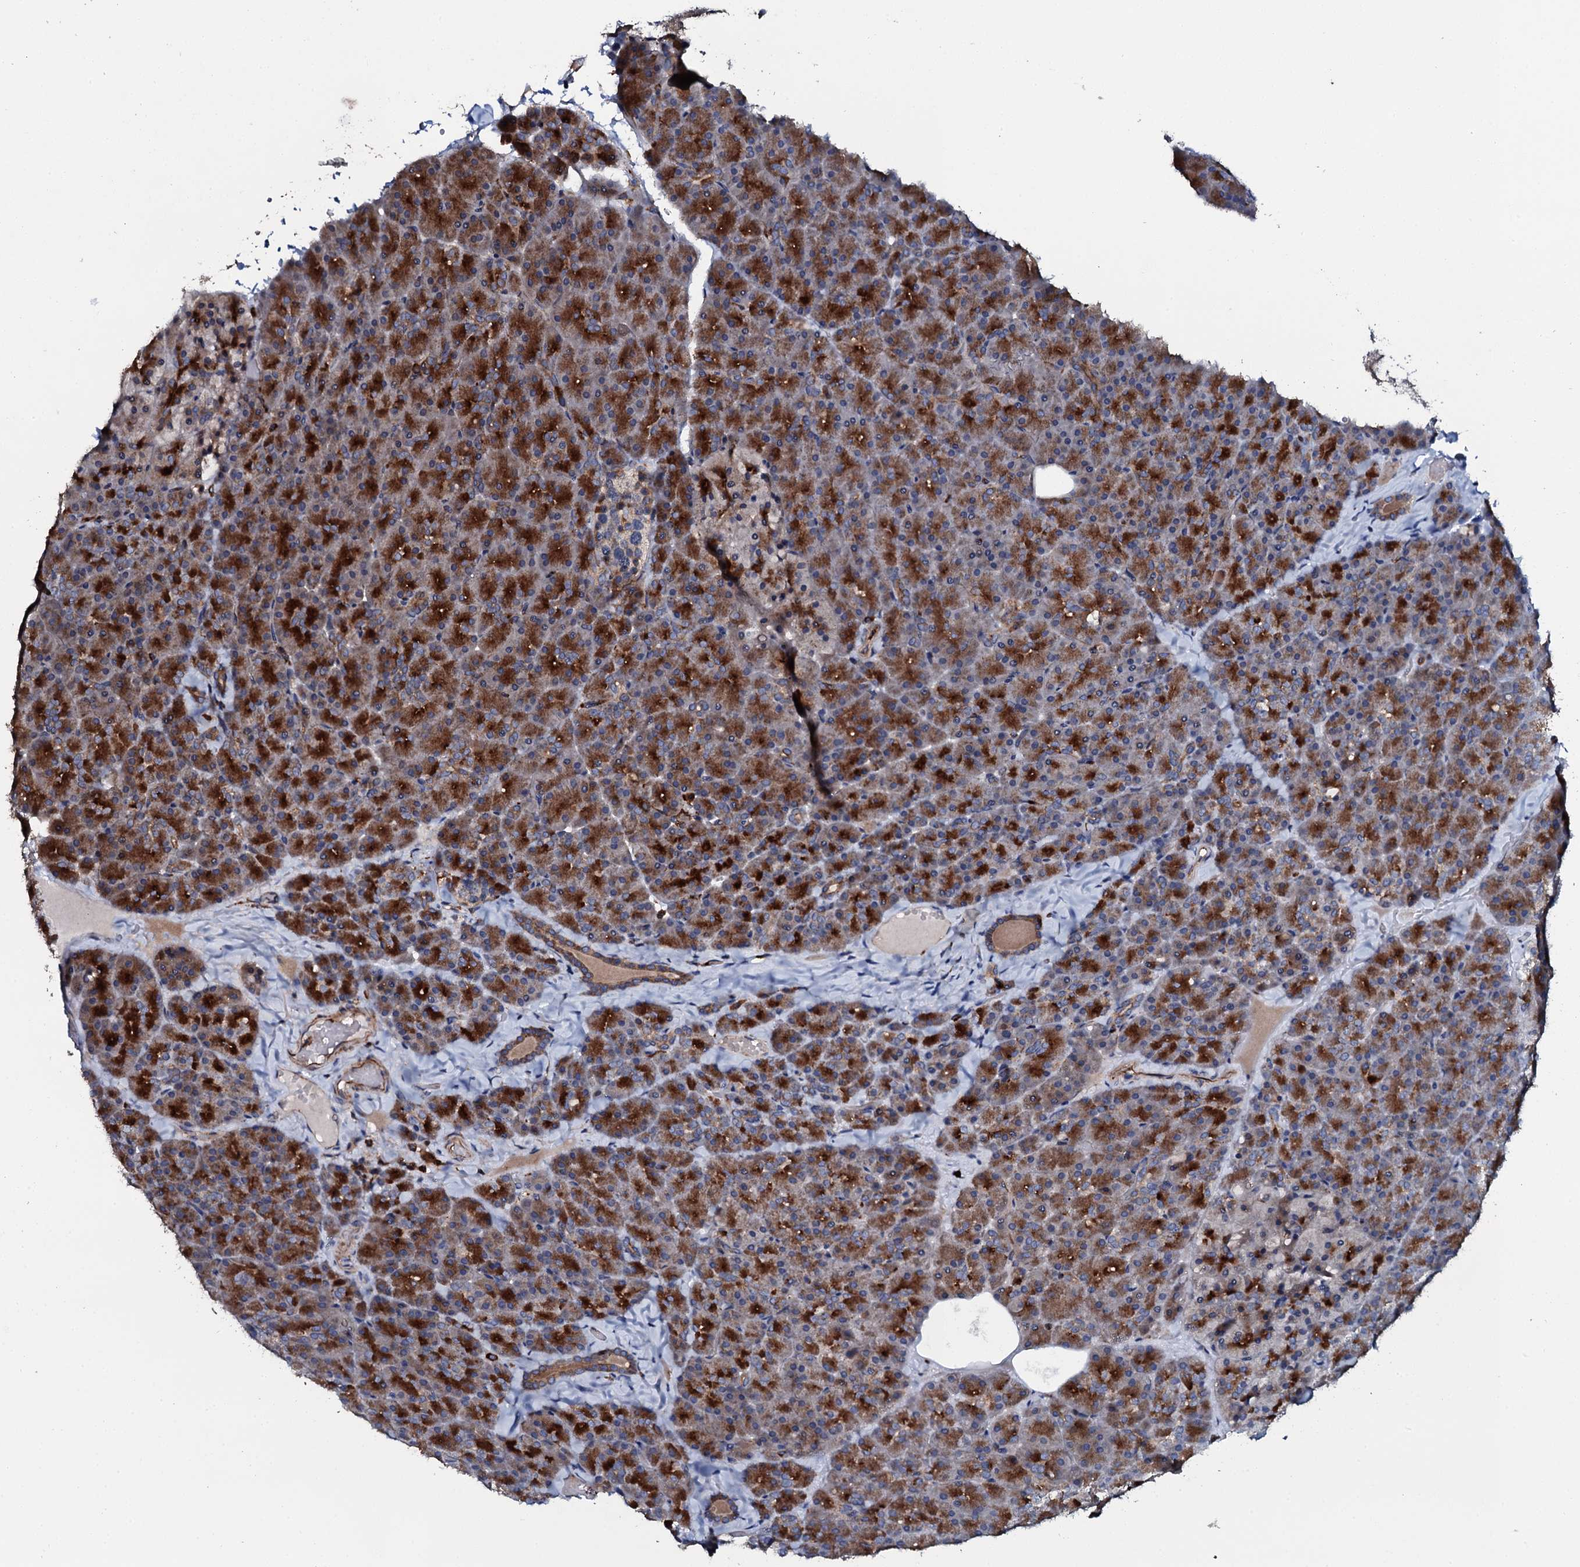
{"staining": {"intensity": "strong", "quantity": ">75%", "location": "cytoplasmic/membranous"}, "tissue": "pancreas", "cell_type": "Exocrine glandular cells", "image_type": "normal", "snomed": [{"axis": "morphology", "description": "Normal tissue, NOS"}, {"axis": "topography", "description": "Pancreas"}], "caption": "Immunohistochemical staining of unremarkable pancreas reveals strong cytoplasmic/membranous protein staining in about >75% of exocrine glandular cells. (DAB IHC with brightfield microscopy, high magnification).", "gene": "VAMP8", "patient": {"sex": "male", "age": 36}}